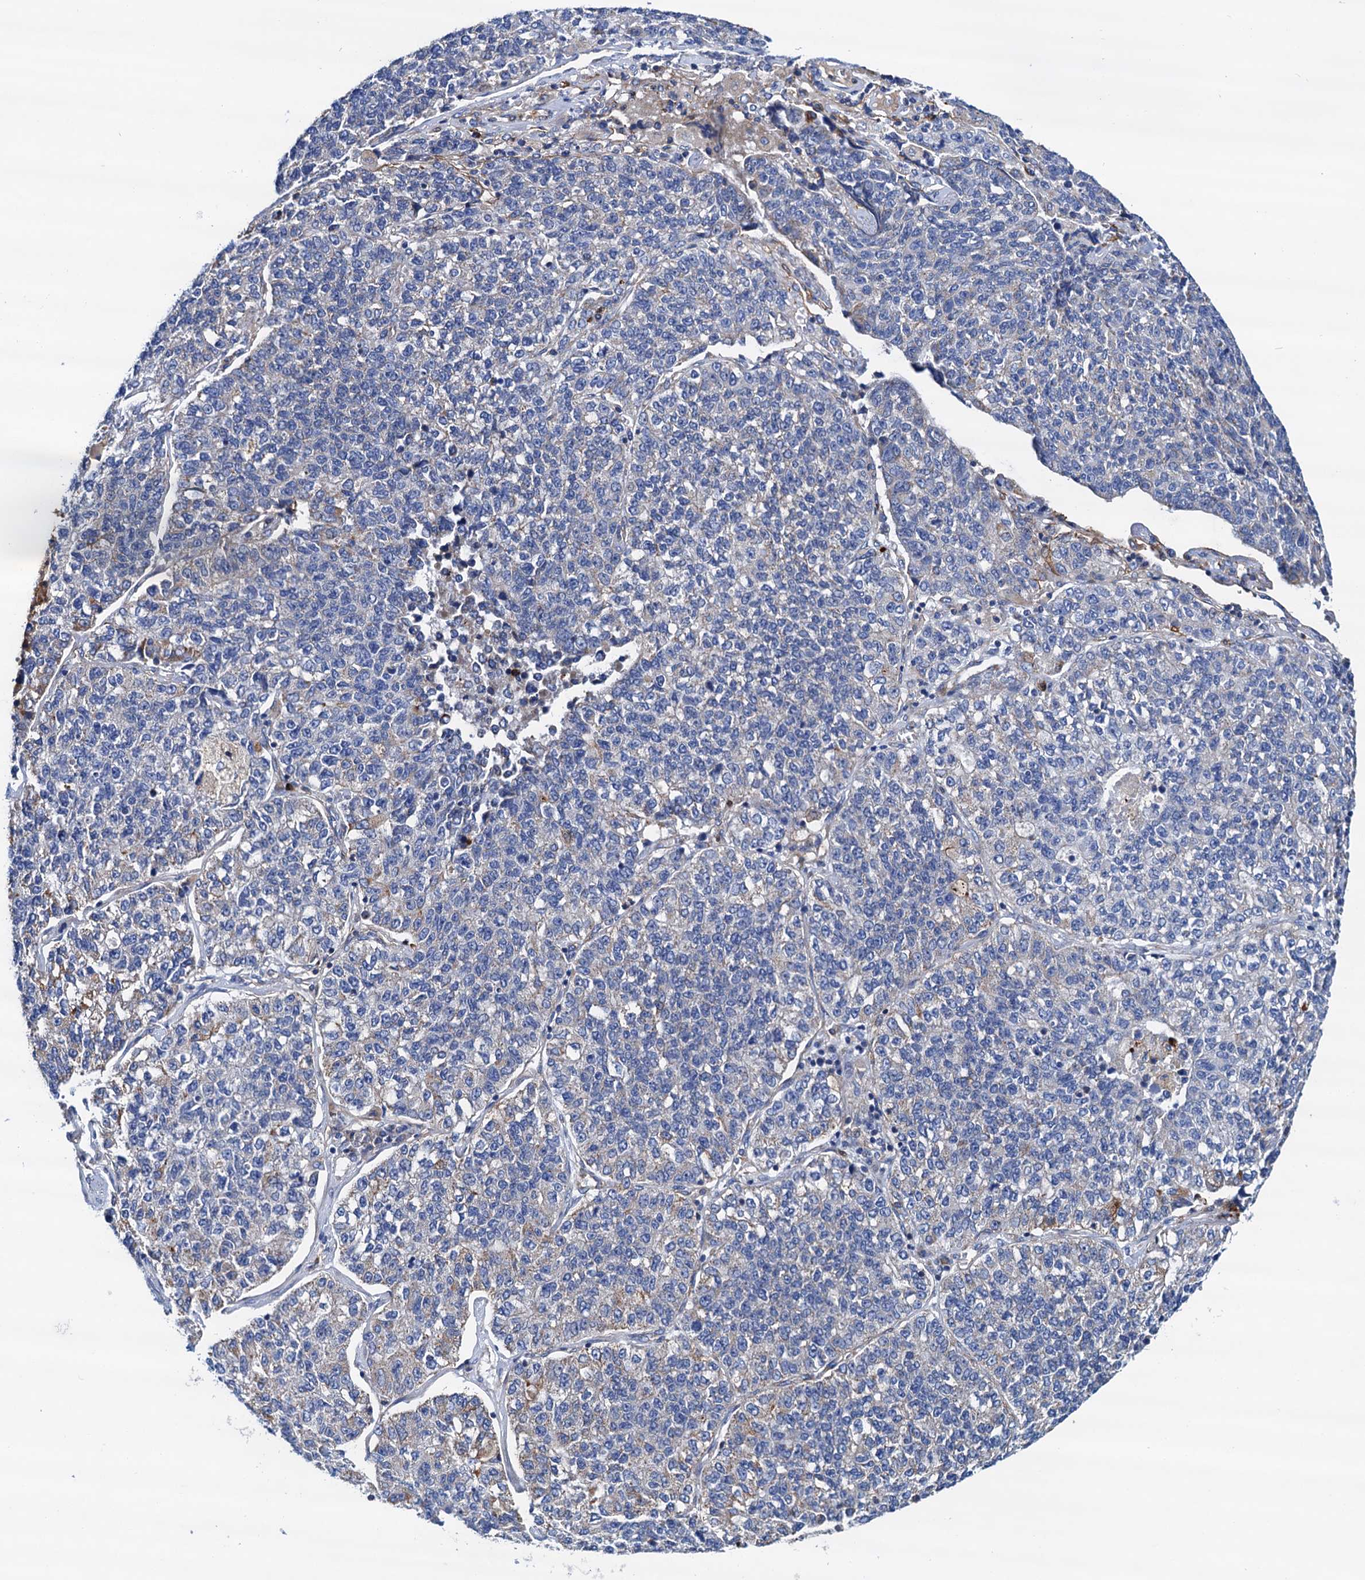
{"staining": {"intensity": "negative", "quantity": "none", "location": "none"}, "tissue": "lung cancer", "cell_type": "Tumor cells", "image_type": "cancer", "snomed": [{"axis": "morphology", "description": "Adenocarcinoma, NOS"}, {"axis": "topography", "description": "Lung"}], "caption": "This is an IHC image of human adenocarcinoma (lung). There is no expression in tumor cells.", "gene": "RASSF9", "patient": {"sex": "male", "age": 49}}